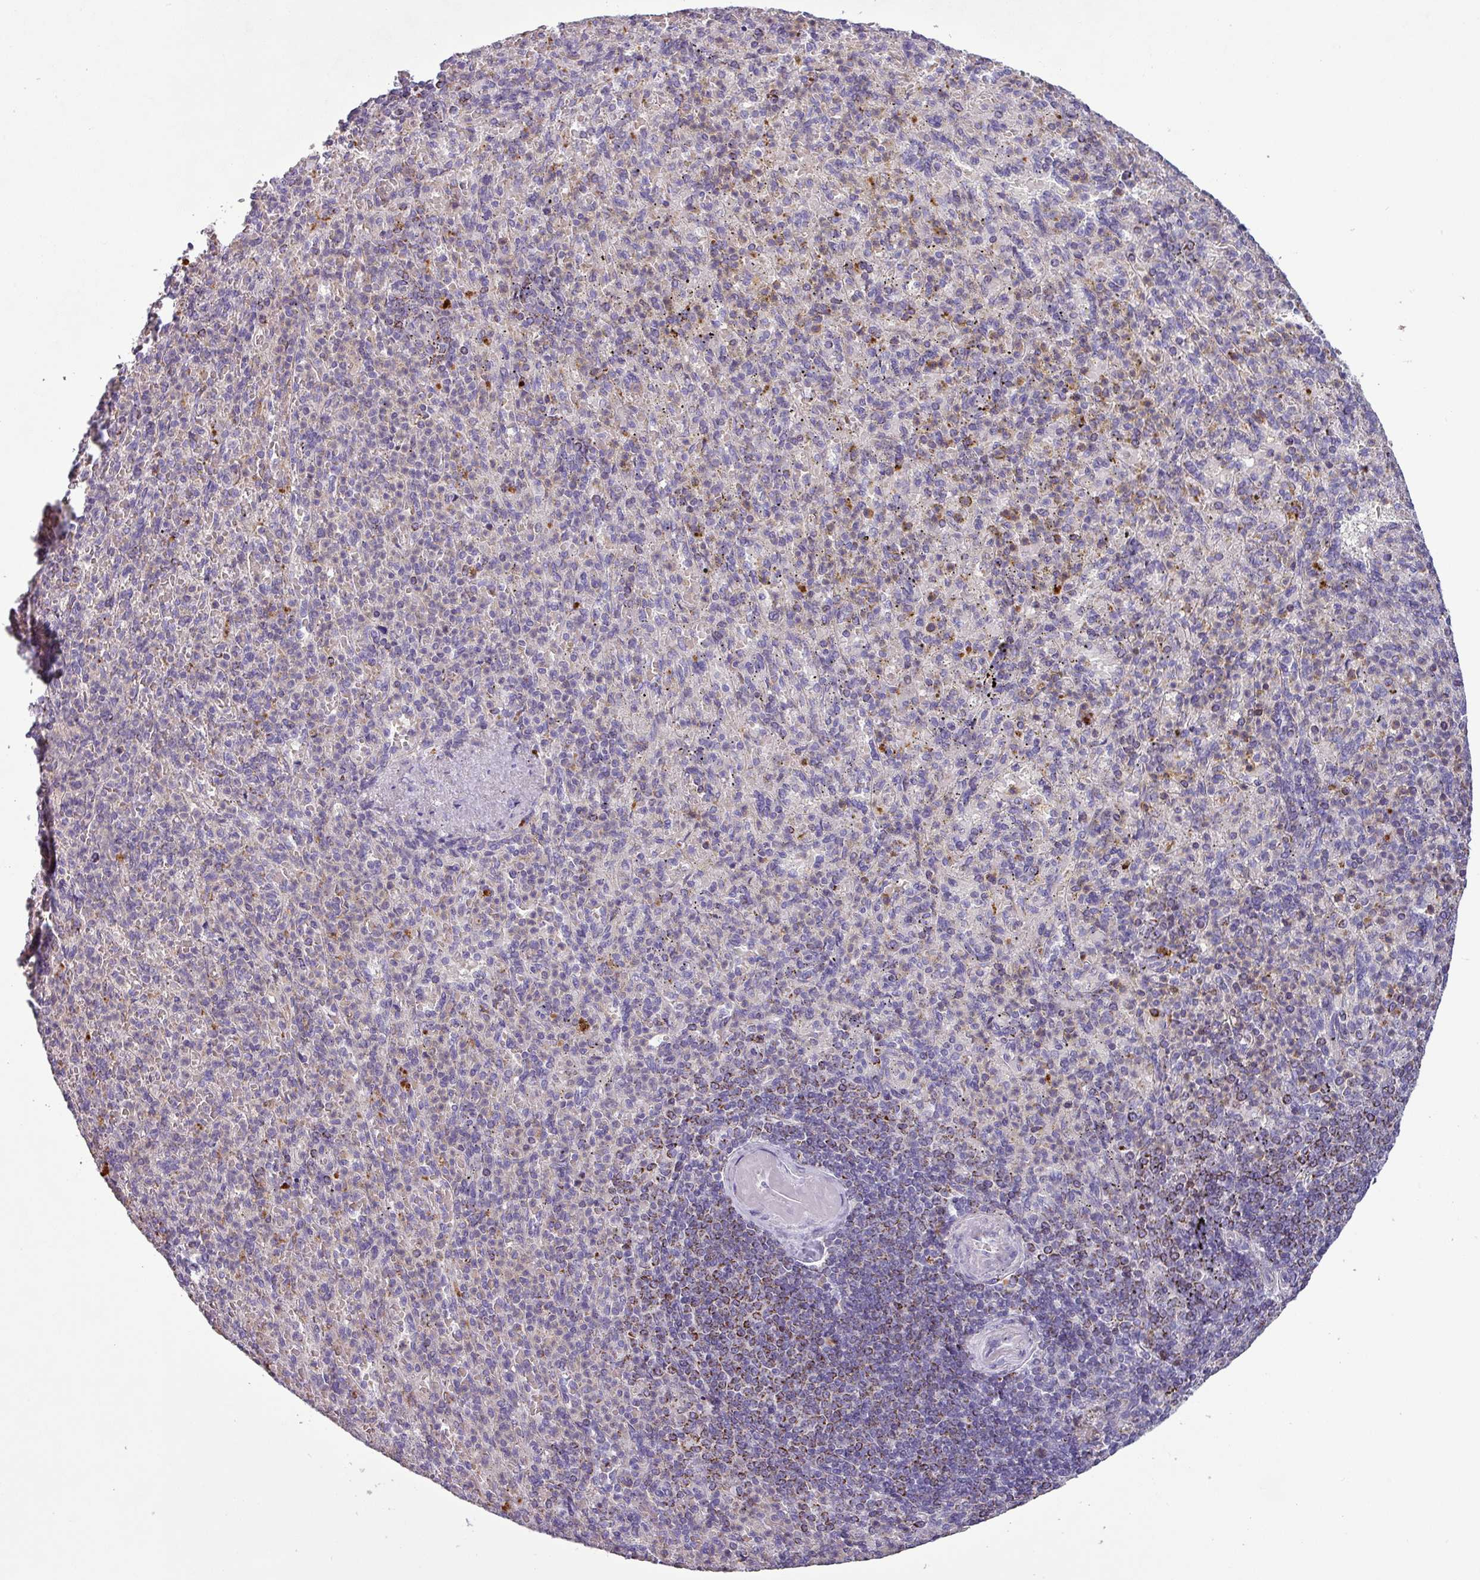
{"staining": {"intensity": "moderate", "quantity": "<25%", "location": "cytoplasmic/membranous"}, "tissue": "spleen", "cell_type": "Cells in red pulp", "image_type": "normal", "snomed": [{"axis": "morphology", "description": "Normal tissue, NOS"}, {"axis": "topography", "description": "Spleen"}], "caption": "Immunohistochemical staining of normal spleen reveals low levels of moderate cytoplasmic/membranous staining in approximately <25% of cells in red pulp.", "gene": "PNMA6A", "patient": {"sex": "female", "age": 74}}